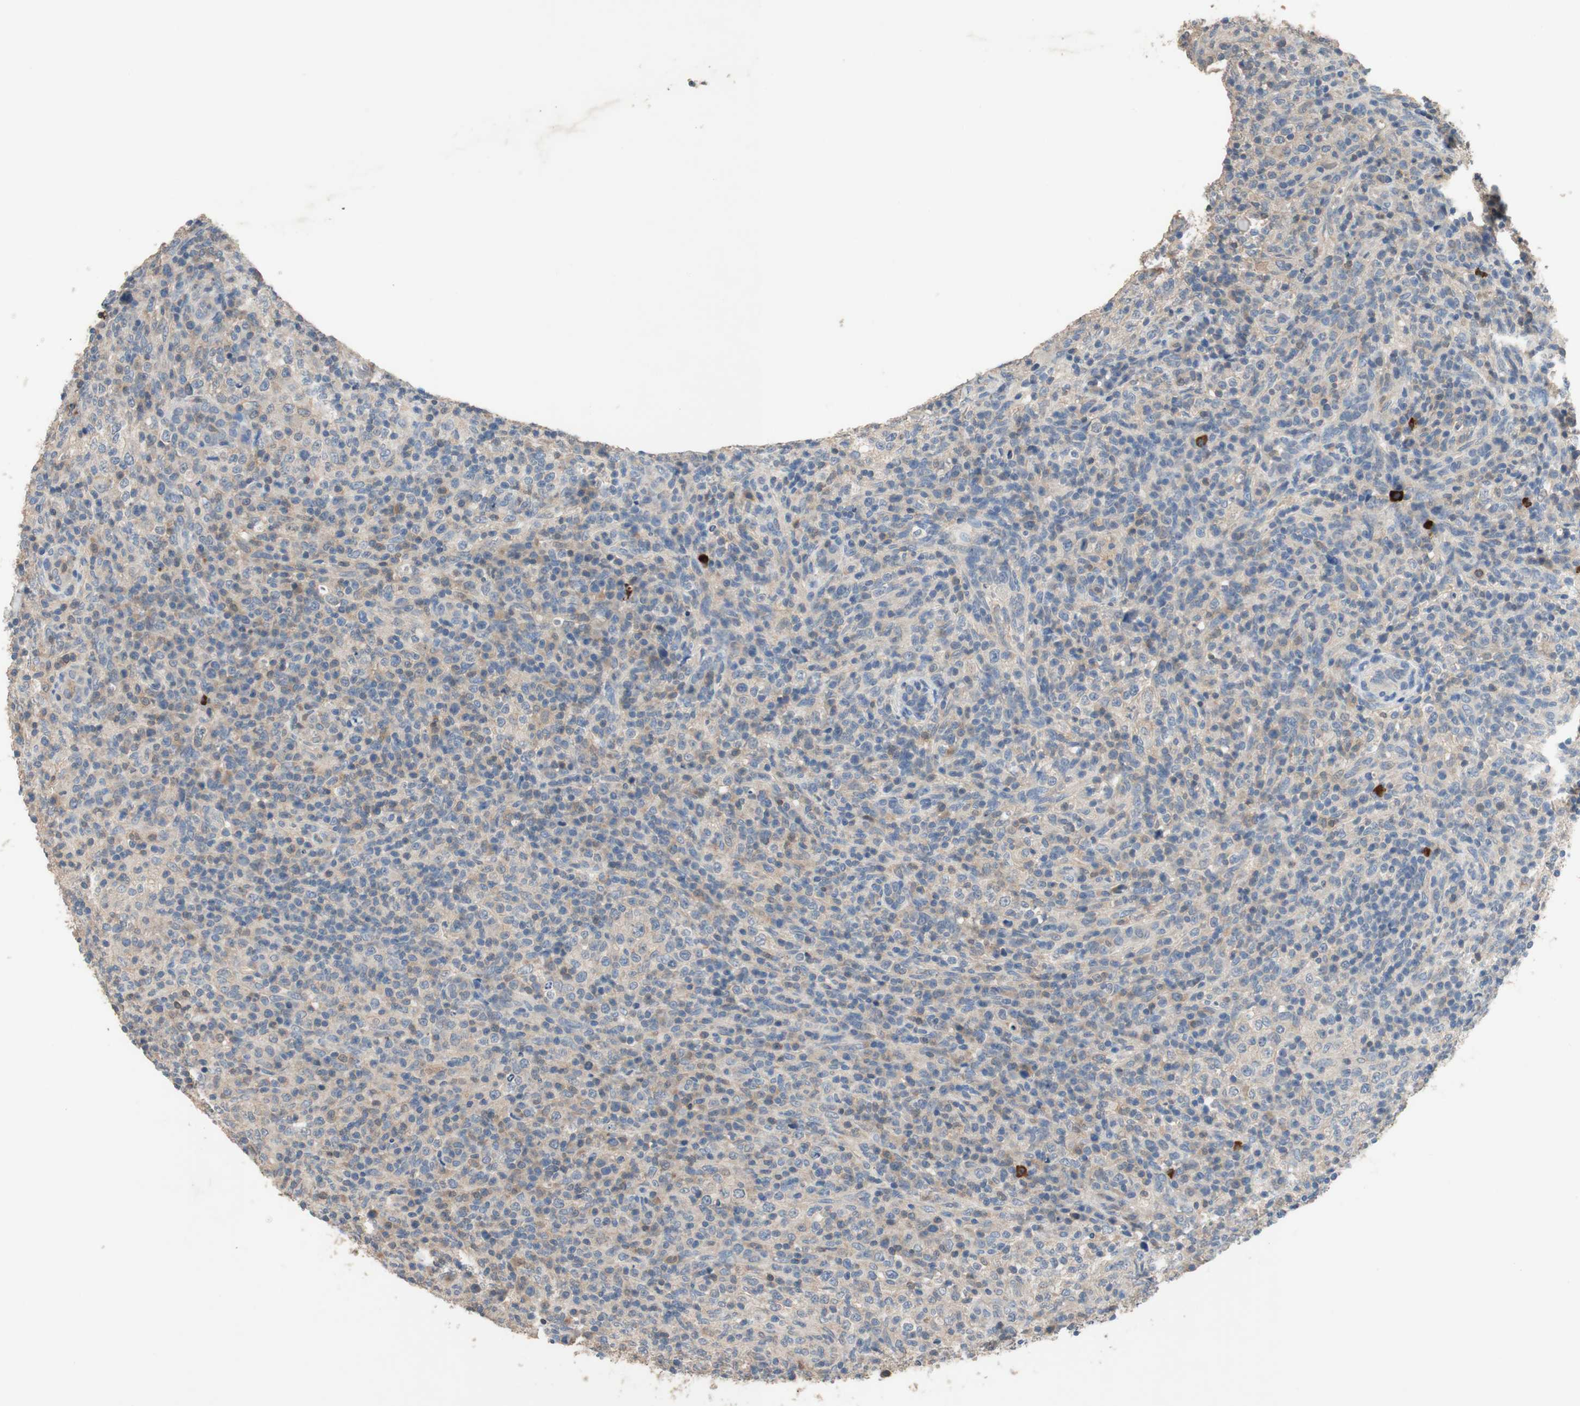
{"staining": {"intensity": "weak", "quantity": "<25%", "location": "cytoplasmic/membranous"}, "tissue": "lymphoma", "cell_type": "Tumor cells", "image_type": "cancer", "snomed": [{"axis": "morphology", "description": "Malignant lymphoma, non-Hodgkin's type, High grade"}, {"axis": "topography", "description": "Lymph node"}], "caption": "The immunohistochemistry (IHC) image has no significant staining in tumor cells of malignant lymphoma, non-Hodgkin's type (high-grade) tissue.", "gene": "ADAP1", "patient": {"sex": "female", "age": 76}}